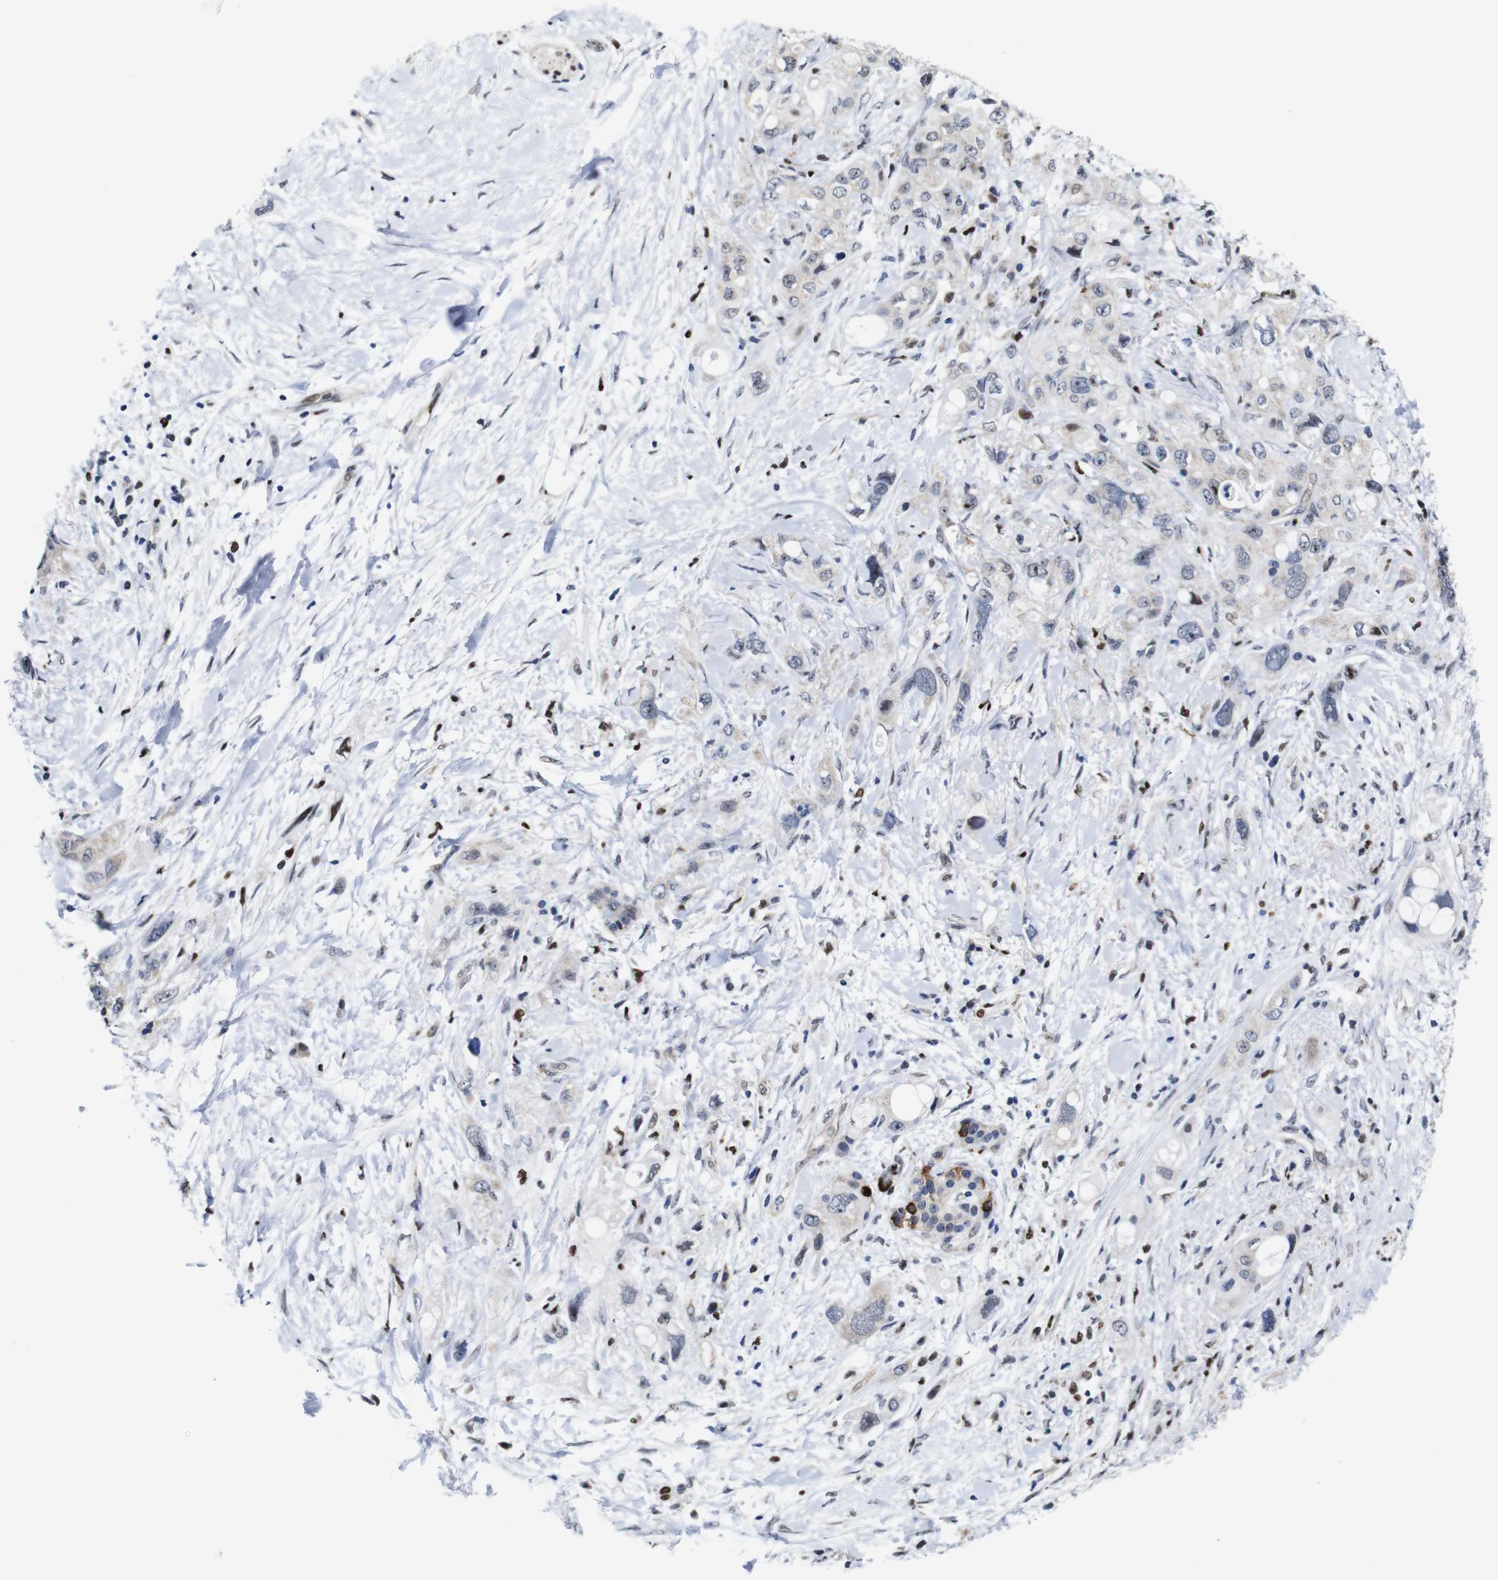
{"staining": {"intensity": "weak", "quantity": "<25%", "location": "nuclear"}, "tissue": "pancreatic cancer", "cell_type": "Tumor cells", "image_type": "cancer", "snomed": [{"axis": "morphology", "description": "Adenocarcinoma, NOS"}, {"axis": "topography", "description": "Pancreas"}], "caption": "Immunohistochemistry image of human pancreatic cancer stained for a protein (brown), which demonstrates no positivity in tumor cells.", "gene": "GATA6", "patient": {"sex": "female", "age": 56}}